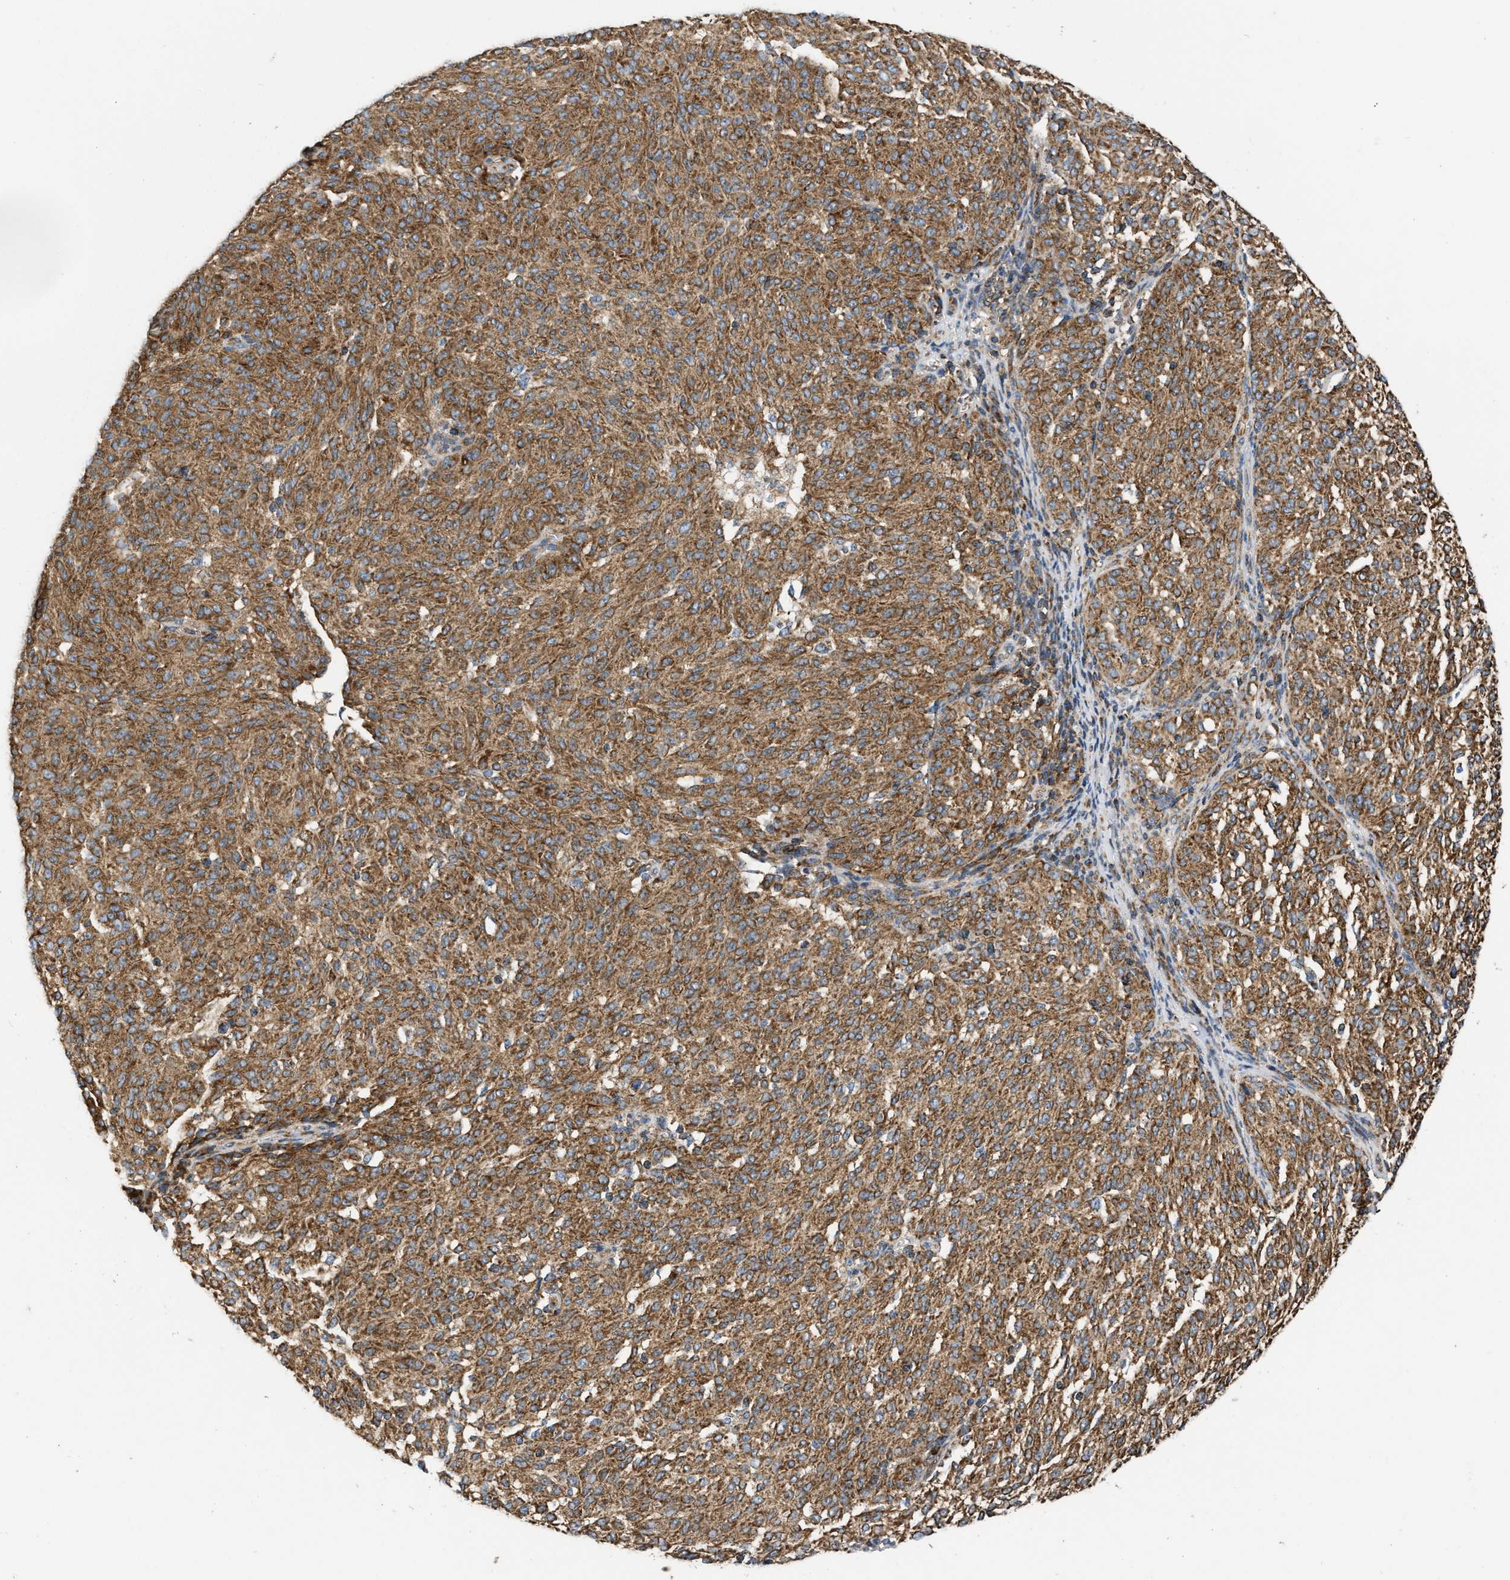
{"staining": {"intensity": "moderate", "quantity": ">75%", "location": "cytoplasmic/membranous"}, "tissue": "melanoma", "cell_type": "Tumor cells", "image_type": "cancer", "snomed": [{"axis": "morphology", "description": "Malignant melanoma, NOS"}, {"axis": "topography", "description": "Skin"}], "caption": "This micrograph demonstrates immunohistochemistry staining of human malignant melanoma, with medium moderate cytoplasmic/membranous staining in about >75% of tumor cells.", "gene": "OPTN", "patient": {"sex": "female", "age": 72}}